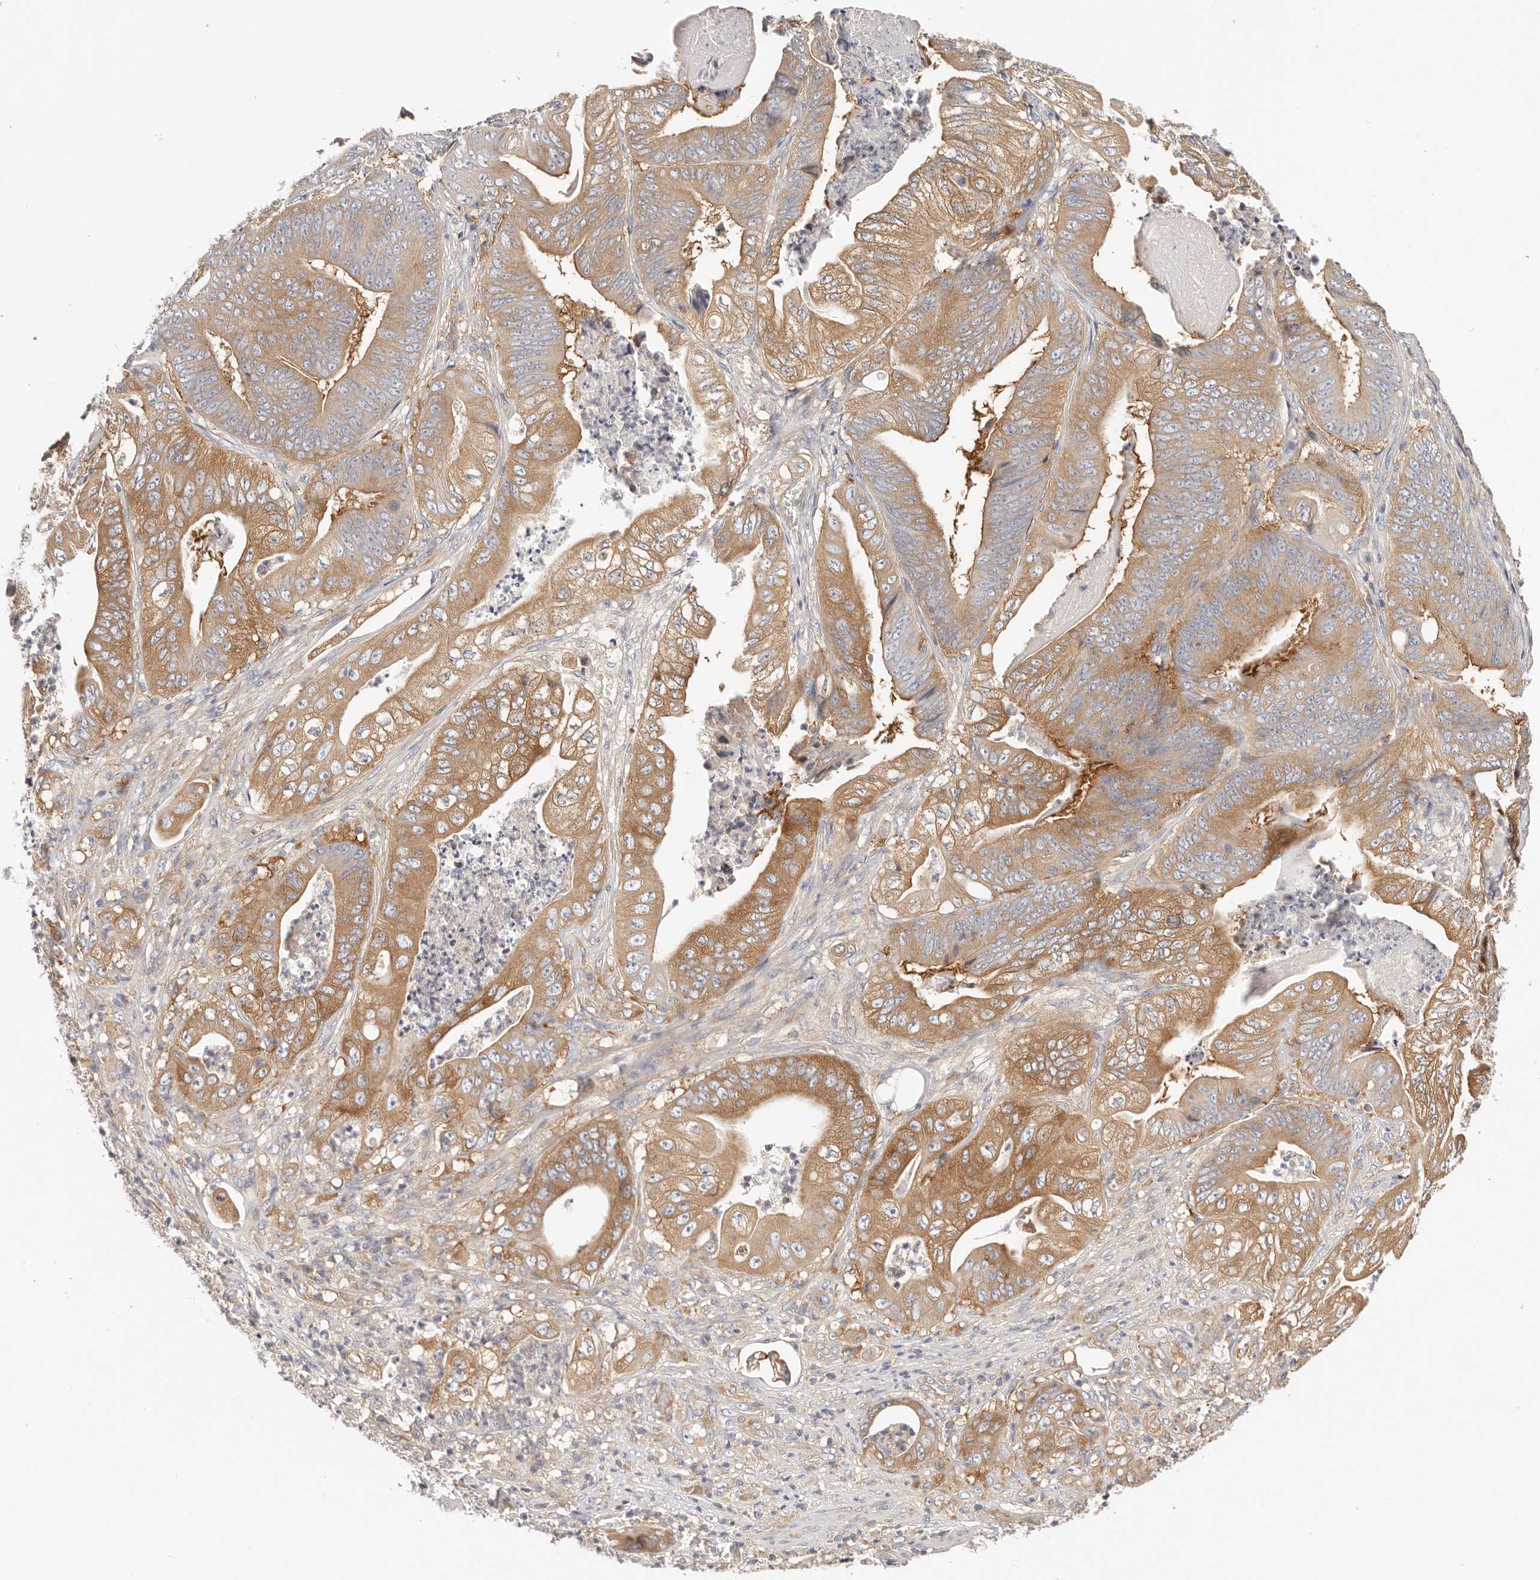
{"staining": {"intensity": "moderate", "quantity": ">75%", "location": "cytoplasmic/membranous"}, "tissue": "stomach cancer", "cell_type": "Tumor cells", "image_type": "cancer", "snomed": [{"axis": "morphology", "description": "Adenocarcinoma, NOS"}, {"axis": "topography", "description": "Stomach"}], "caption": "Moderate cytoplasmic/membranous expression for a protein is seen in approximately >75% of tumor cells of stomach cancer using immunohistochemistry.", "gene": "KCMF1", "patient": {"sex": "female", "age": 73}}